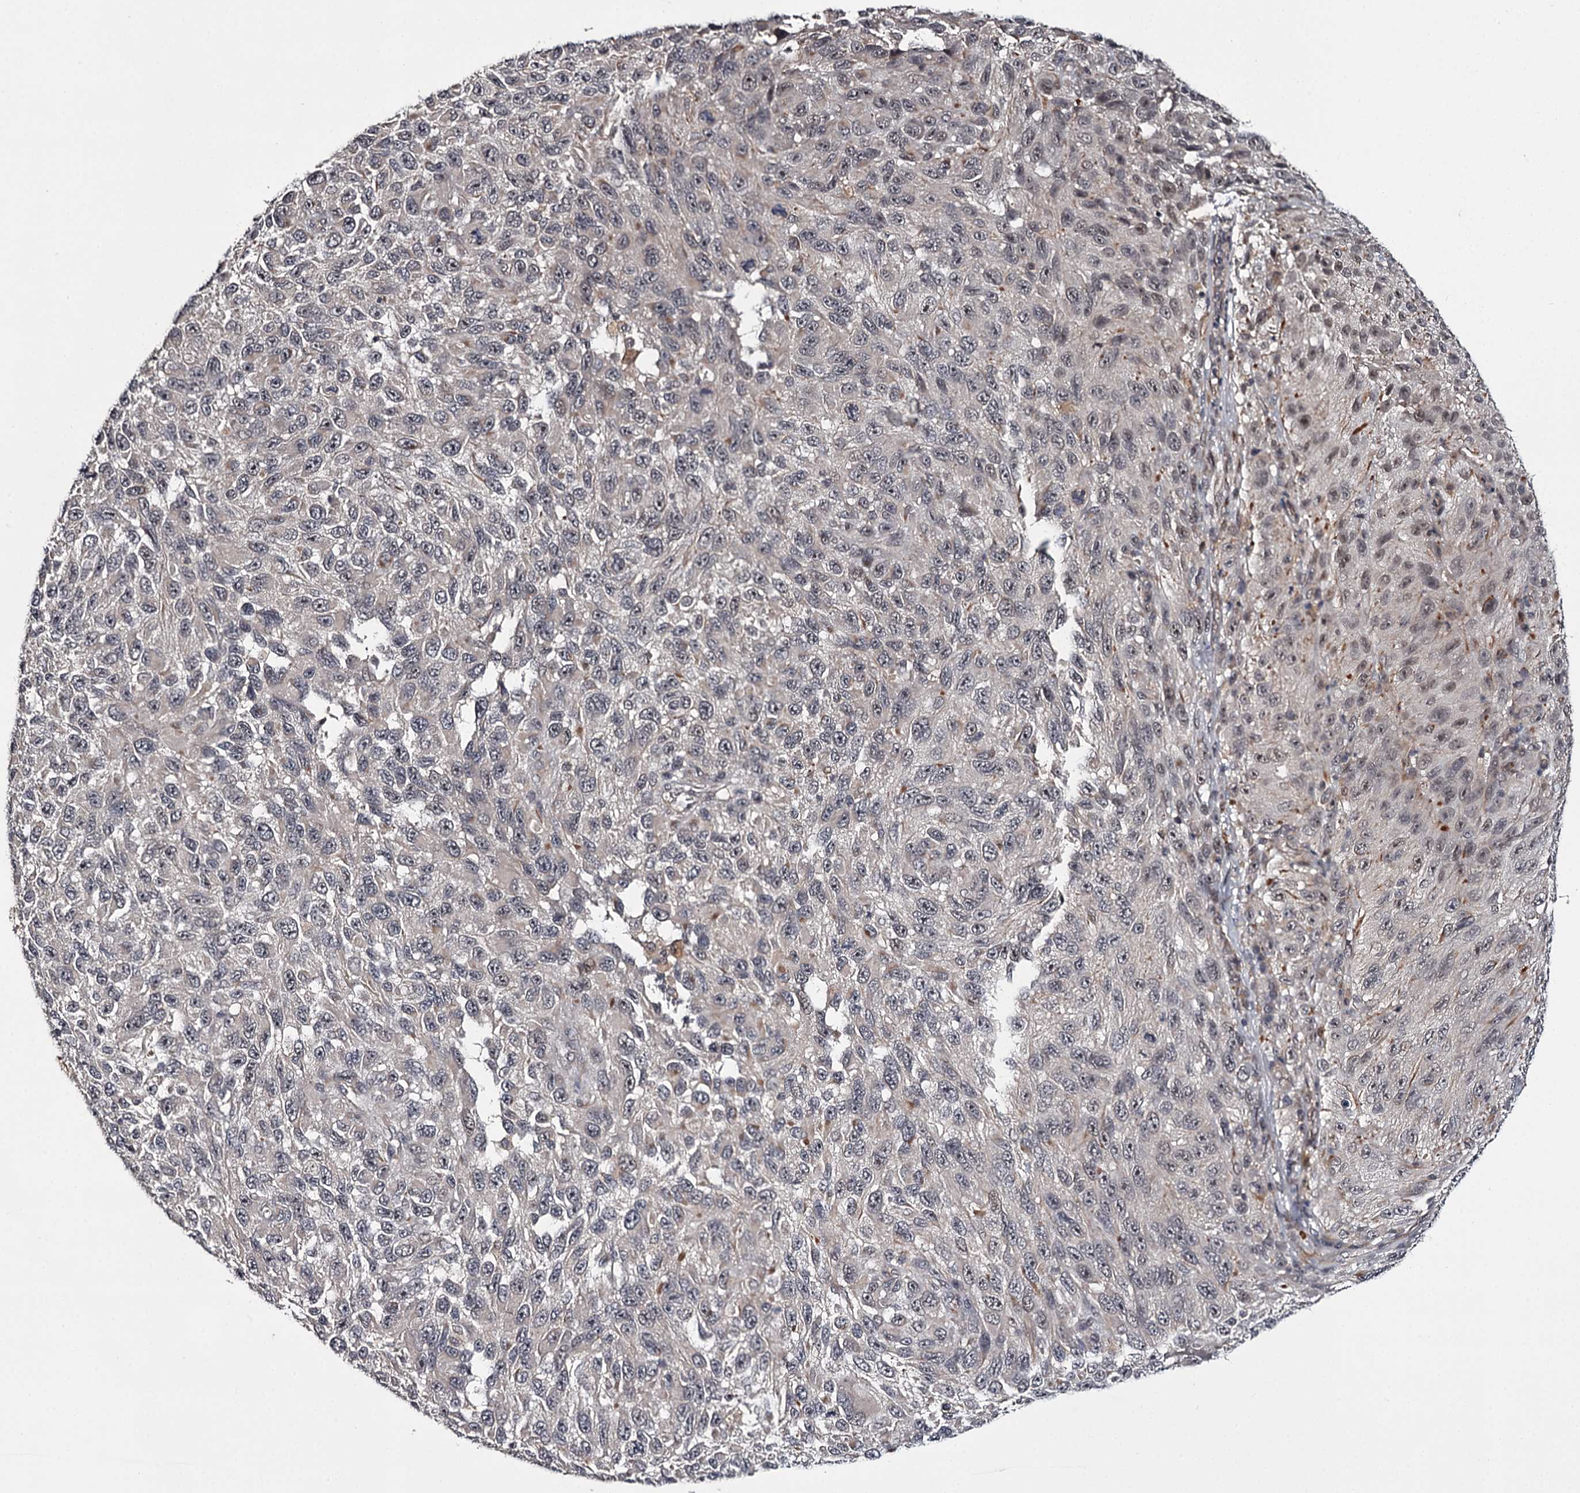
{"staining": {"intensity": "negative", "quantity": "none", "location": "none"}, "tissue": "melanoma", "cell_type": "Tumor cells", "image_type": "cancer", "snomed": [{"axis": "morphology", "description": "Malignant melanoma, NOS"}, {"axis": "topography", "description": "Skin"}], "caption": "Immunohistochemistry micrograph of malignant melanoma stained for a protein (brown), which demonstrates no staining in tumor cells. (IHC, brightfield microscopy, high magnification).", "gene": "CWF19L2", "patient": {"sex": "female", "age": 96}}